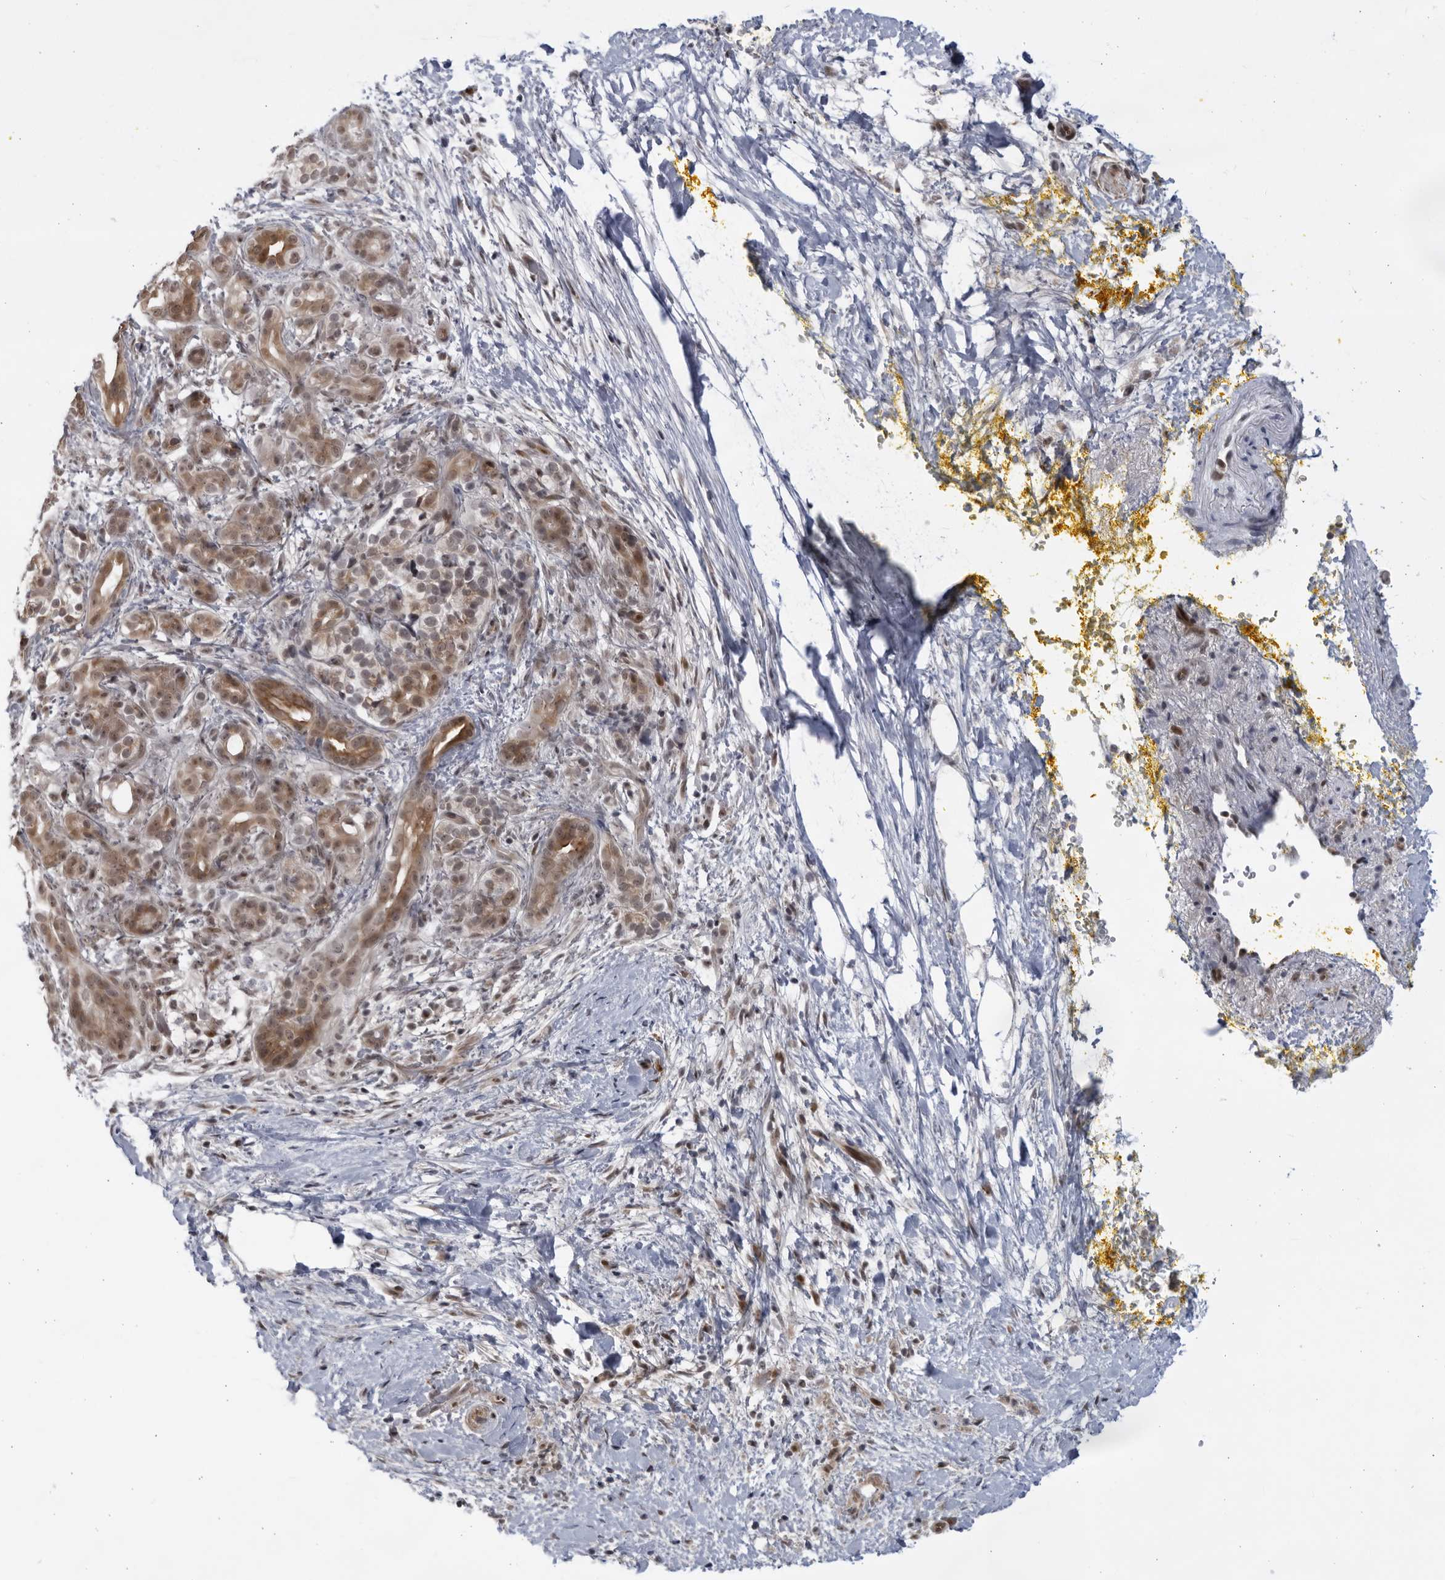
{"staining": {"intensity": "moderate", "quantity": "25%-75%", "location": "cytoplasmic/membranous,nuclear"}, "tissue": "pancreatic cancer", "cell_type": "Tumor cells", "image_type": "cancer", "snomed": [{"axis": "morphology", "description": "Adenocarcinoma, NOS"}, {"axis": "topography", "description": "Pancreas"}], "caption": "Moderate cytoplasmic/membranous and nuclear protein staining is identified in about 25%-75% of tumor cells in pancreatic adenocarcinoma. (Stains: DAB (3,3'-diaminobenzidine) in brown, nuclei in blue, Microscopy: brightfield microscopy at high magnification).", "gene": "ITGB3BP", "patient": {"sex": "male", "age": 58}}